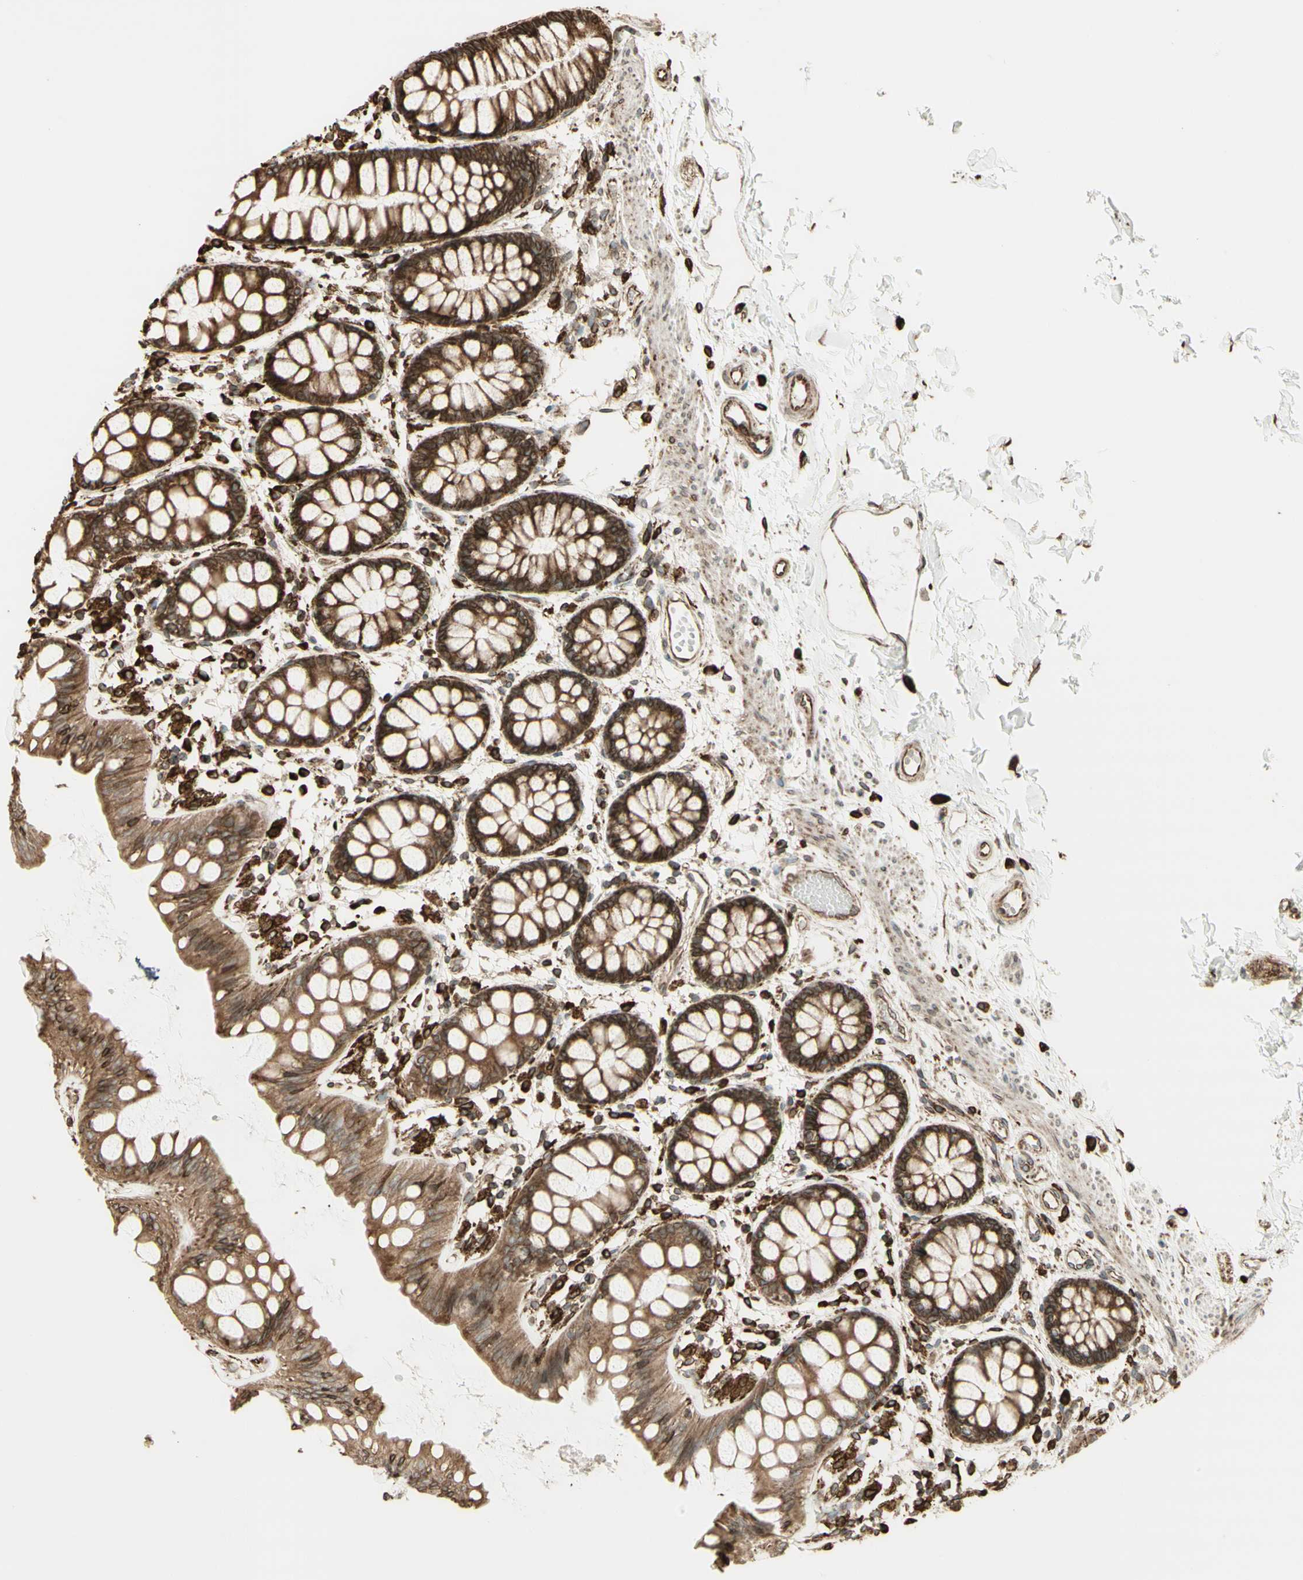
{"staining": {"intensity": "moderate", "quantity": ">75%", "location": "cytoplasmic/membranous"}, "tissue": "rectum", "cell_type": "Glandular cells", "image_type": "normal", "snomed": [{"axis": "morphology", "description": "Normal tissue, NOS"}, {"axis": "topography", "description": "Rectum"}], "caption": "Immunohistochemistry (IHC) (DAB (3,3'-diaminobenzidine)) staining of normal rectum displays moderate cytoplasmic/membranous protein positivity in about >75% of glandular cells. Using DAB (brown) and hematoxylin (blue) stains, captured at high magnification using brightfield microscopy.", "gene": "CANX", "patient": {"sex": "female", "age": 66}}